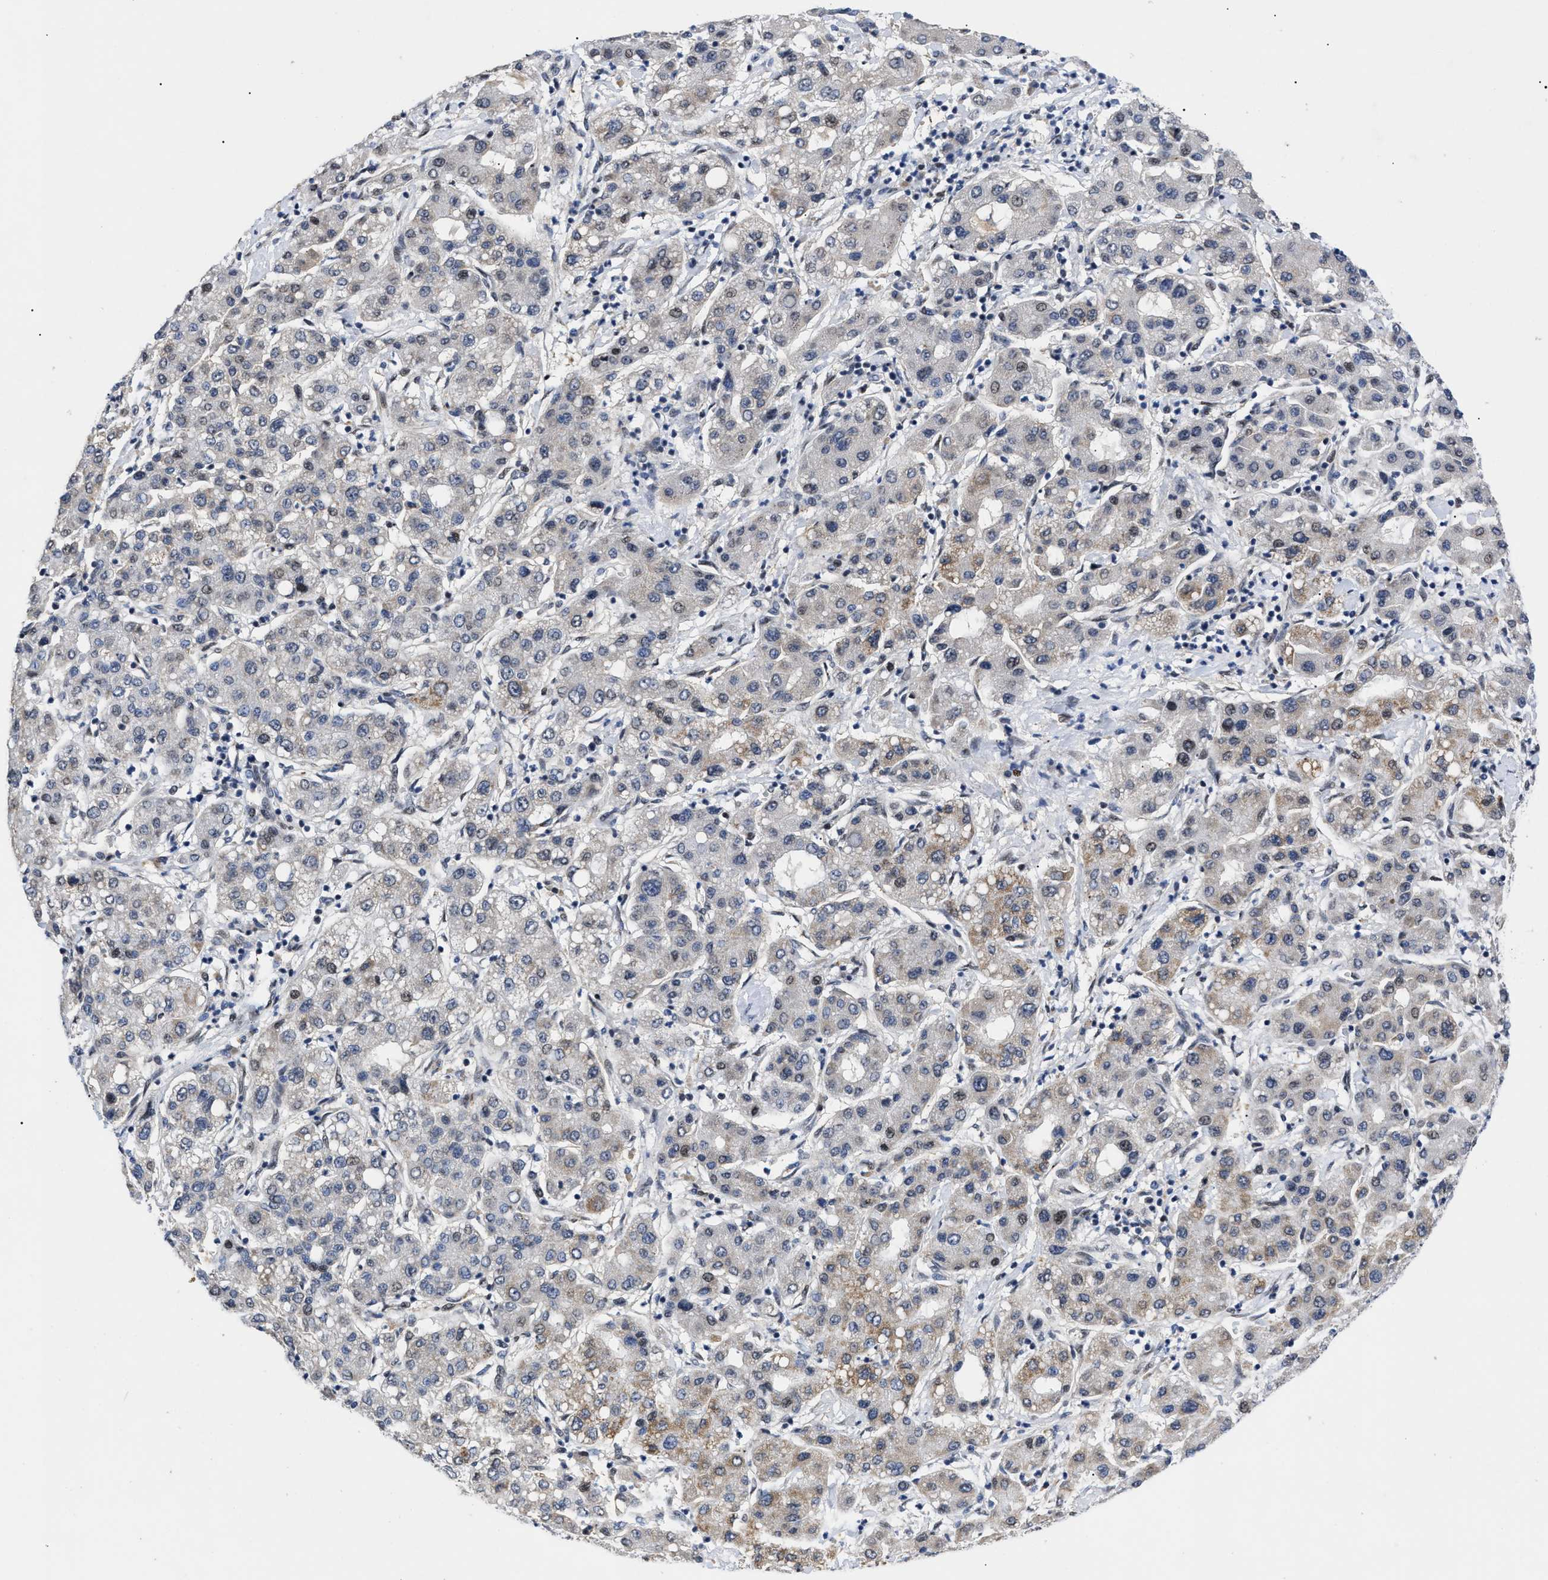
{"staining": {"intensity": "weak", "quantity": "25%-75%", "location": "nuclear"}, "tissue": "liver cancer", "cell_type": "Tumor cells", "image_type": "cancer", "snomed": [{"axis": "morphology", "description": "Carcinoma, Hepatocellular, NOS"}, {"axis": "topography", "description": "Liver"}], "caption": "Brown immunohistochemical staining in human liver cancer (hepatocellular carcinoma) displays weak nuclear staining in about 25%-75% of tumor cells. The protein of interest is shown in brown color, while the nuclei are stained blue.", "gene": "SFXN5", "patient": {"sex": "male", "age": 65}}